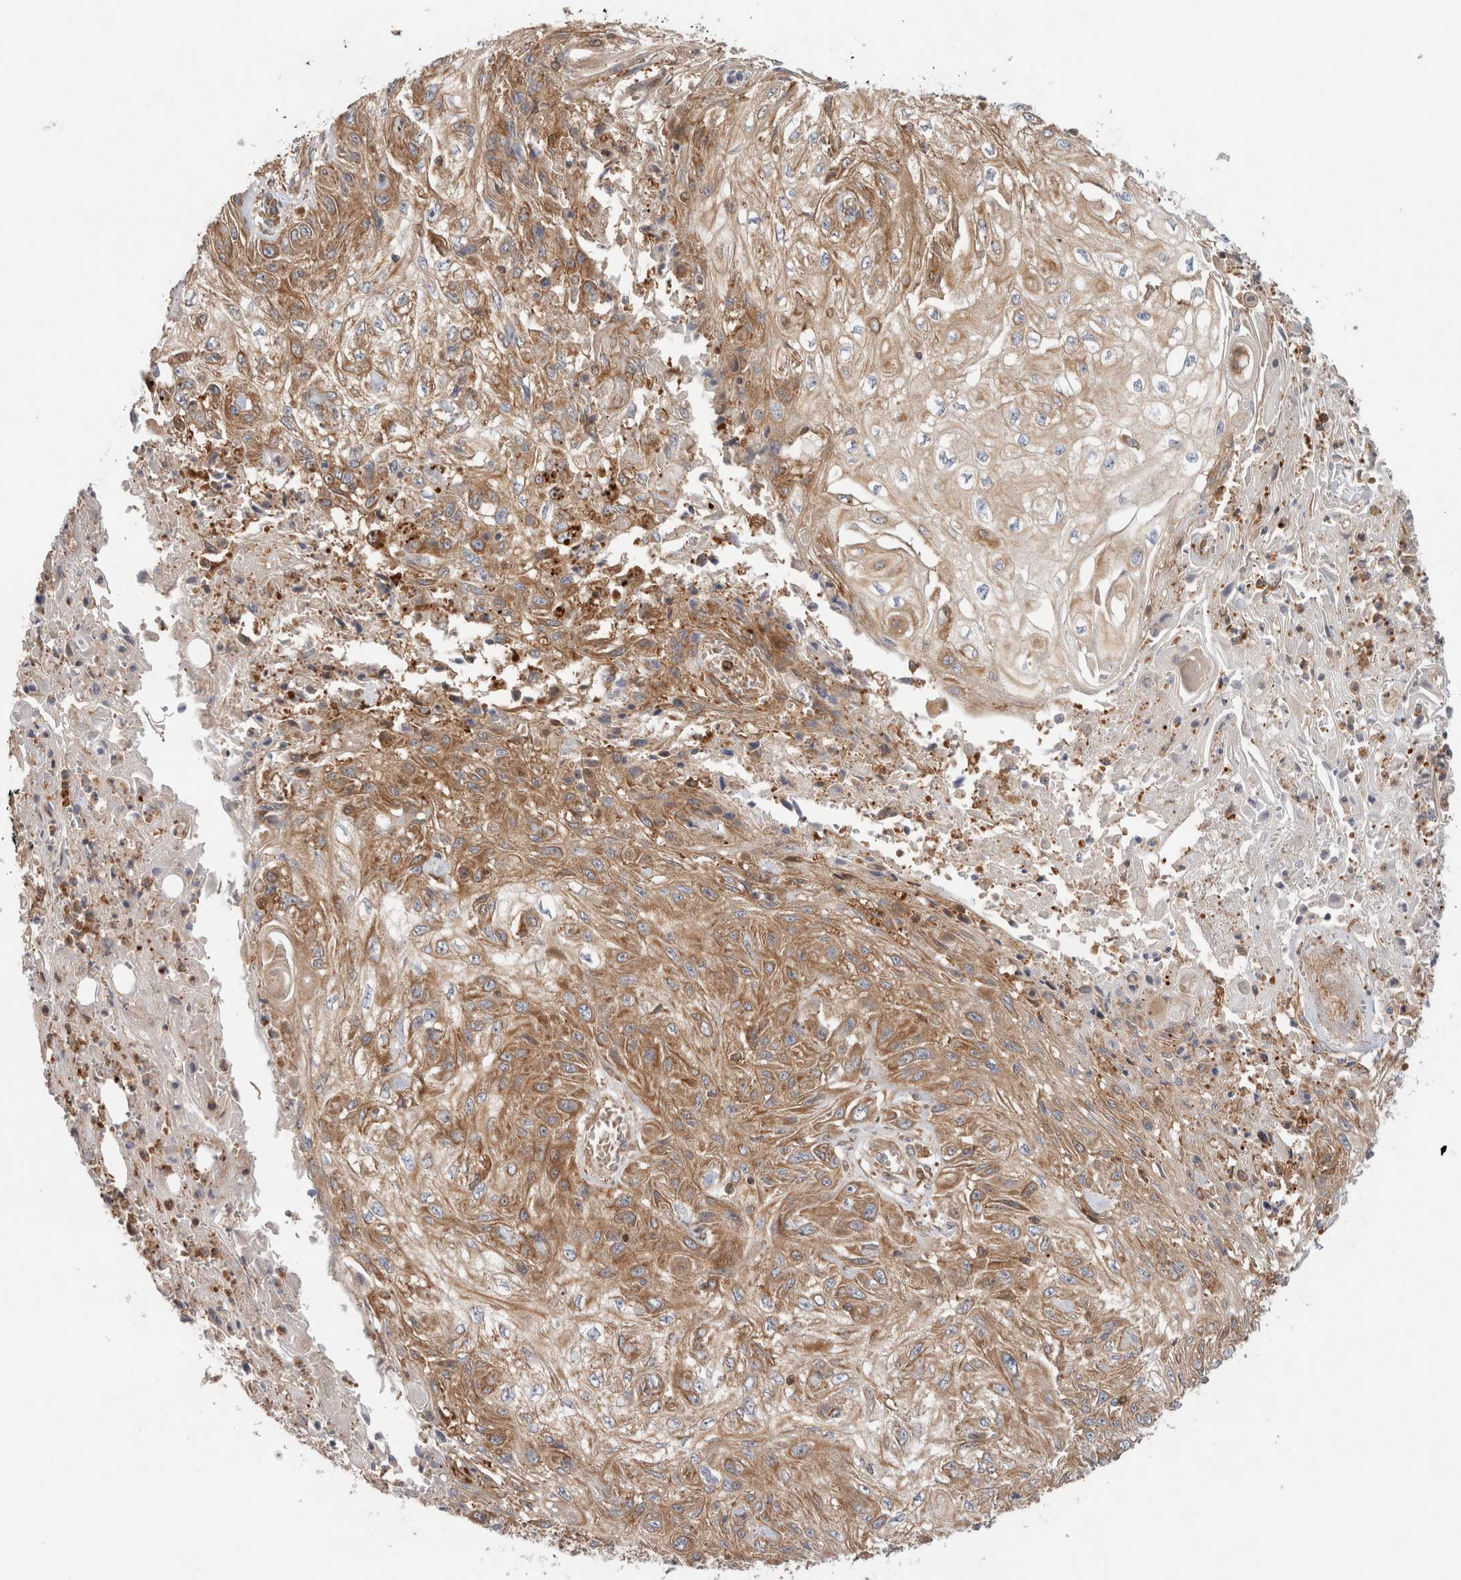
{"staining": {"intensity": "moderate", "quantity": ">75%", "location": "cytoplasmic/membranous"}, "tissue": "skin cancer", "cell_type": "Tumor cells", "image_type": "cancer", "snomed": [{"axis": "morphology", "description": "Squamous cell carcinoma, NOS"}, {"axis": "morphology", "description": "Squamous cell carcinoma, metastatic, NOS"}, {"axis": "topography", "description": "Skin"}, {"axis": "topography", "description": "Lymph node"}], "caption": "Immunohistochemical staining of skin metastatic squamous cell carcinoma exhibits medium levels of moderate cytoplasmic/membranous protein positivity in approximately >75% of tumor cells.", "gene": "KLHL14", "patient": {"sex": "male", "age": 75}}